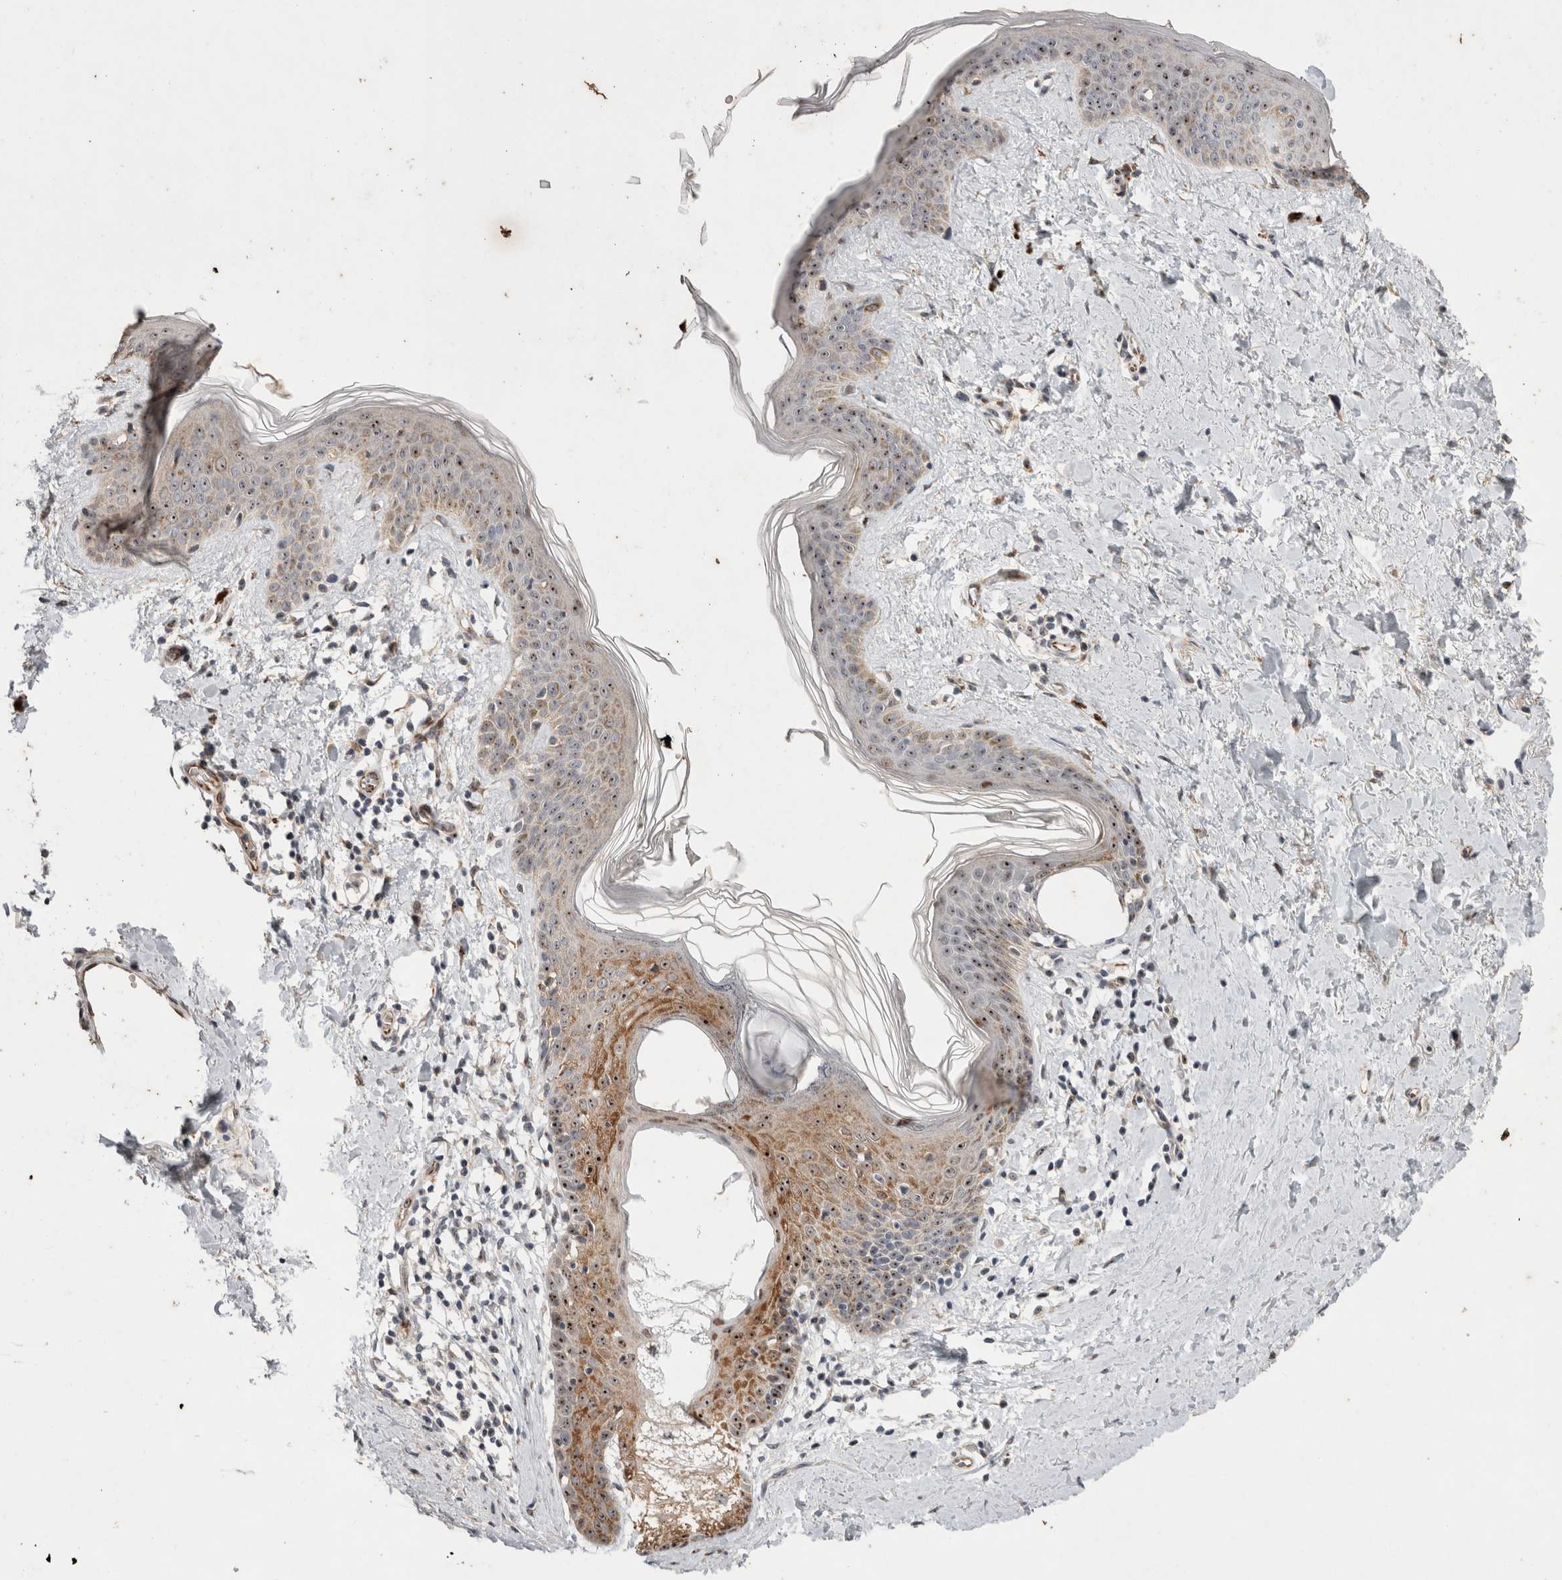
{"staining": {"intensity": "negative", "quantity": "none", "location": "none"}, "tissue": "skin", "cell_type": "Fibroblasts", "image_type": "normal", "snomed": [{"axis": "morphology", "description": "Normal tissue, NOS"}, {"axis": "topography", "description": "Skin"}], "caption": "This histopathology image is of benign skin stained with immunohistochemistry to label a protein in brown with the nuclei are counter-stained blue. There is no positivity in fibroblasts.", "gene": "STK11", "patient": {"sex": "female", "age": 46}}